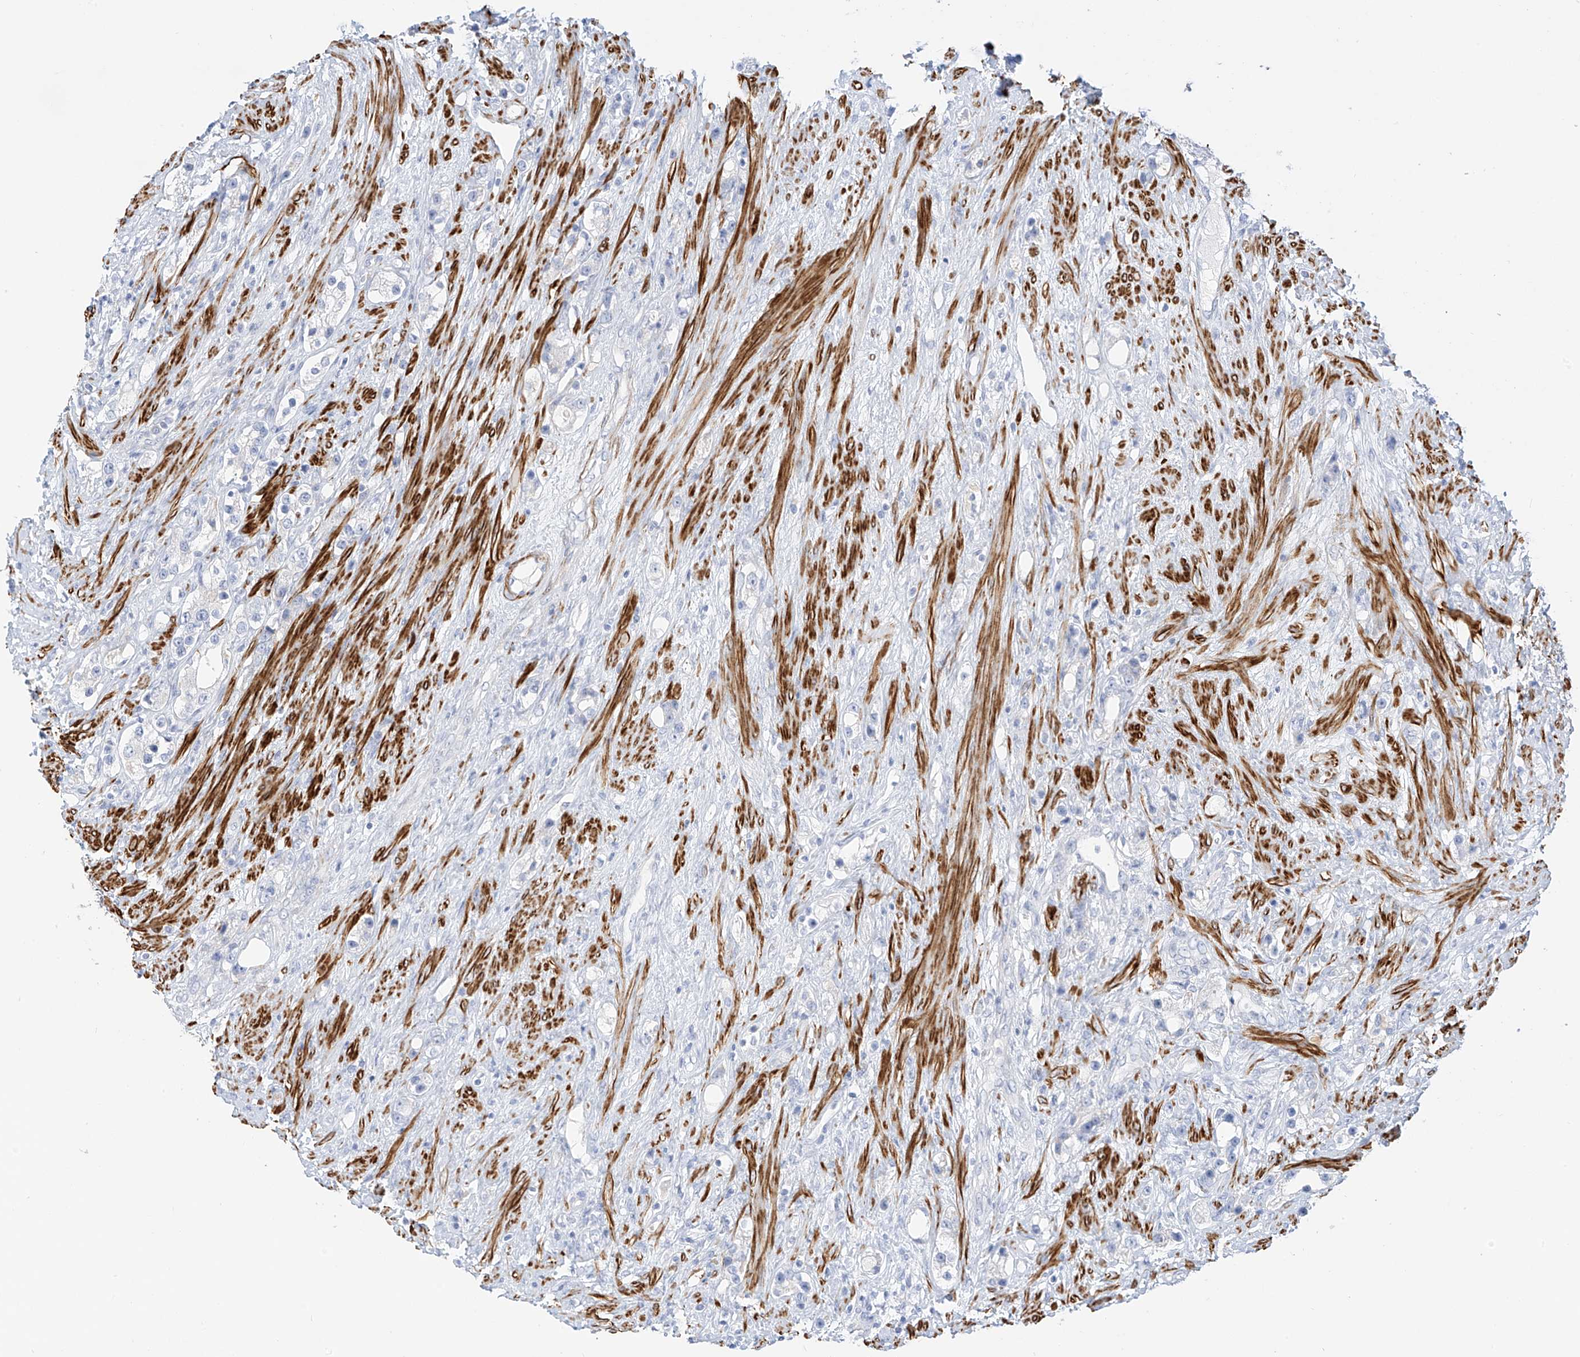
{"staining": {"intensity": "negative", "quantity": "none", "location": "none"}, "tissue": "prostate cancer", "cell_type": "Tumor cells", "image_type": "cancer", "snomed": [{"axis": "morphology", "description": "Adenocarcinoma, High grade"}, {"axis": "topography", "description": "Prostate"}], "caption": "The immunohistochemistry image has no significant positivity in tumor cells of prostate cancer (high-grade adenocarcinoma) tissue. The staining was performed using DAB to visualize the protein expression in brown, while the nuclei were stained in blue with hematoxylin (Magnification: 20x).", "gene": "ST3GAL5", "patient": {"sex": "male", "age": 63}}